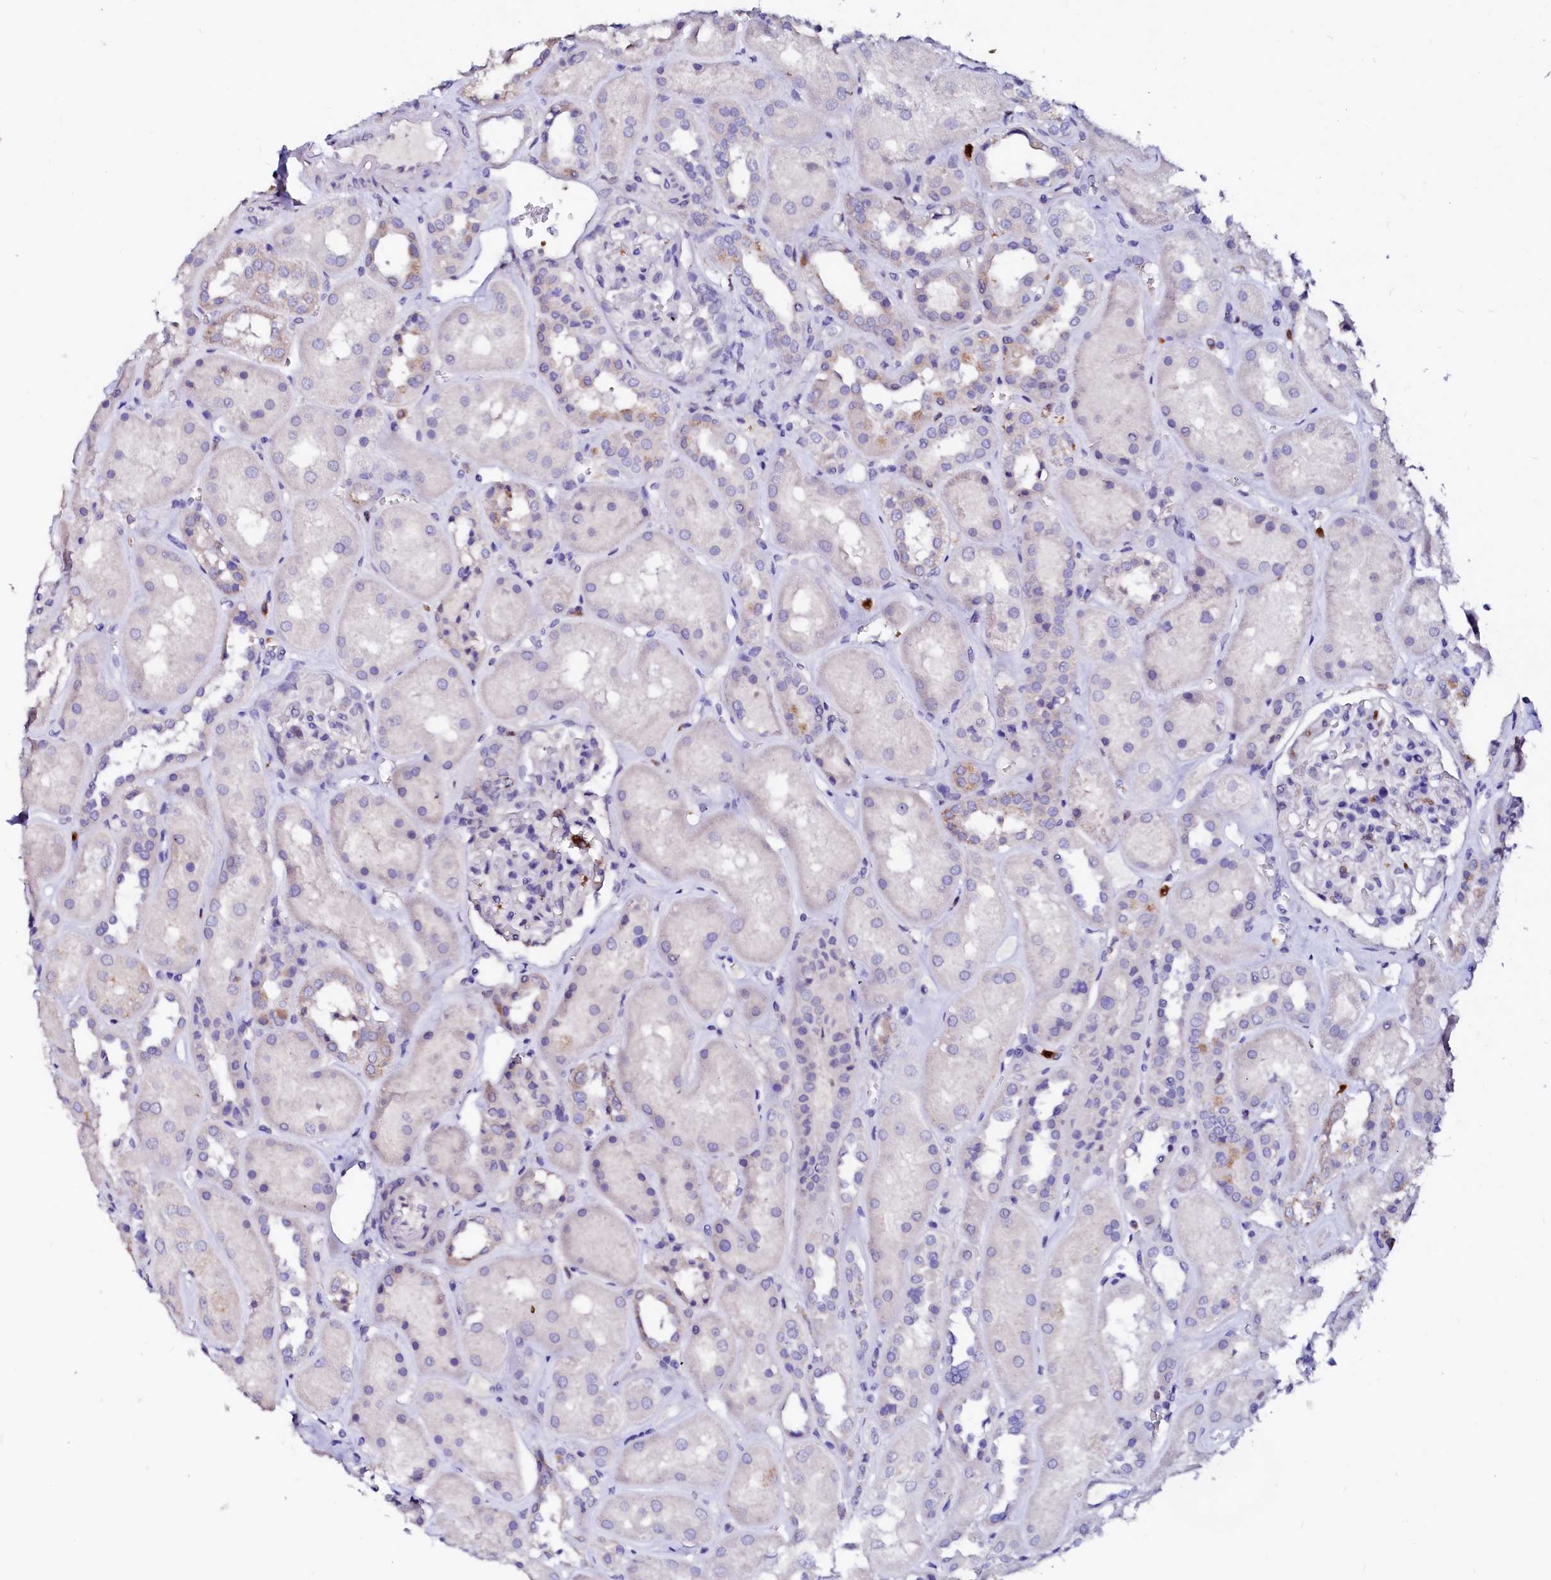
{"staining": {"intensity": "negative", "quantity": "none", "location": "none"}, "tissue": "kidney", "cell_type": "Cells in glomeruli", "image_type": "normal", "snomed": [{"axis": "morphology", "description": "Normal tissue, NOS"}, {"axis": "topography", "description": "Kidney"}], "caption": "The histopathology image displays no staining of cells in glomeruli in benign kidney. Brightfield microscopy of immunohistochemistry (IHC) stained with DAB (3,3'-diaminobenzidine) (brown) and hematoxylin (blue), captured at high magnification.", "gene": "RAB27A", "patient": {"sex": "male", "age": 70}}